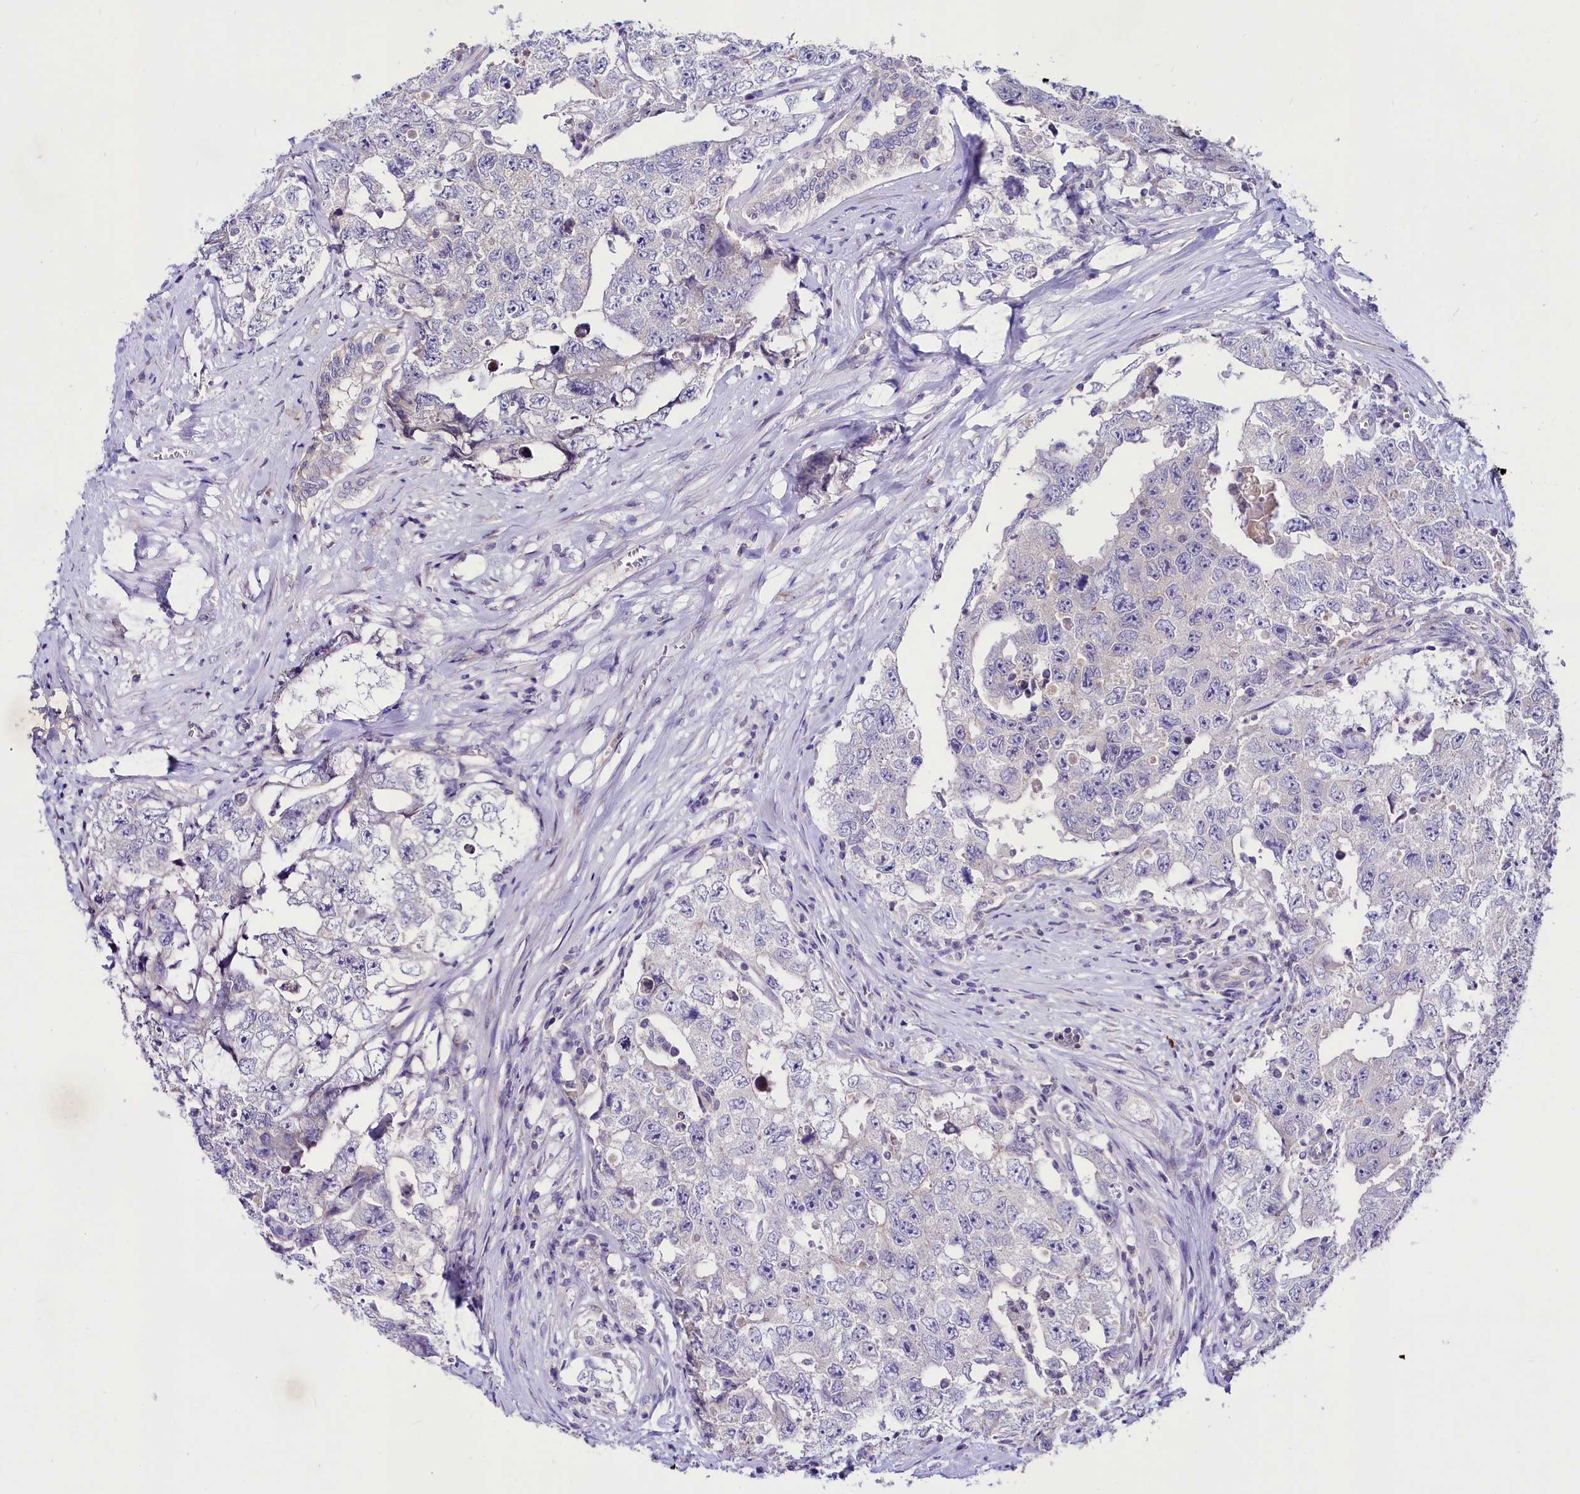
{"staining": {"intensity": "negative", "quantity": "none", "location": "none"}, "tissue": "testis cancer", "cell_type": "Tumor cells", "image_type": "cancer", "snomed": [{"axis": "morphology", "description": "Carcinoma, Embryonal, NOS"}, {"axis": "topography", "description": "Testis"}], "caption": "Immunohistochemistry image of human testis cancer (embryonal carcinoma) stained for a protein (brown), which shows no expression in tumor cells.", "gene": "ABHD5", "patient": {"sex": "male", "age": 17}}